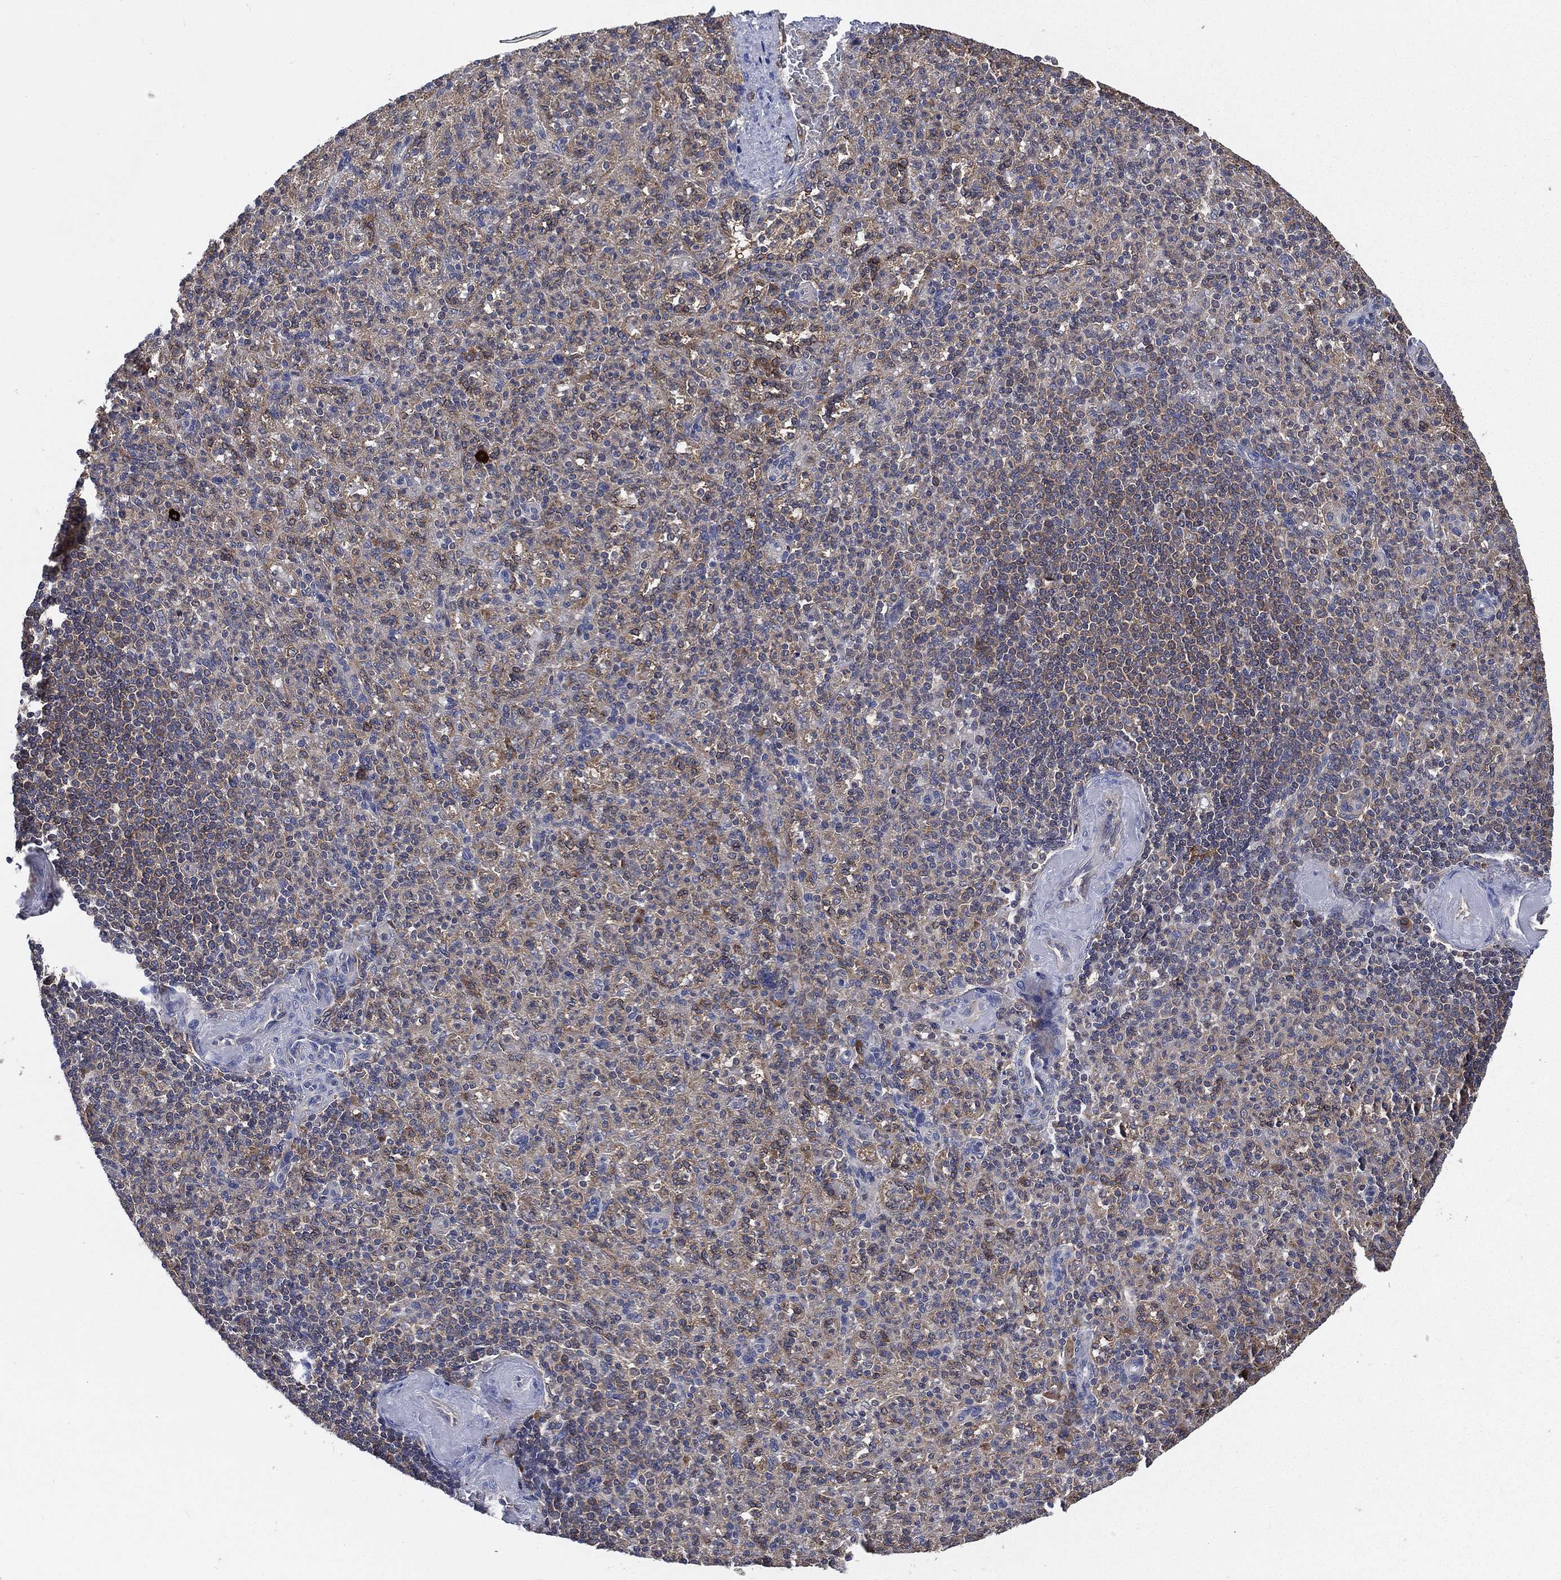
{"staining": {"intensity": "weak", "quantity": "25%-75%", "location": "cytoplasmic/membranous"}, "tissue": "spleen", "cell_type": "Cells in red pulp", "image_type": "normal", "snomed": [{"axis": "morphology", "description": "Normal tissue, NOS"}, {"axis": "topography", "description": "Spleen"}], "caption": "An immunohistochemistry (IHC) photomicrograph of unremarkable tissue is shown. Protein staining in brown highlights weak cytoplasmic/membranous positivity in spleen within cells in red pulp. The staining was performed using DAB to visualize the protein expression in brown, while the nuclei were stained in blue with hematoxylin (Magnification: 20x).", "gene": "SMPD3", "patient": {"sex": "female", "age": 74}}